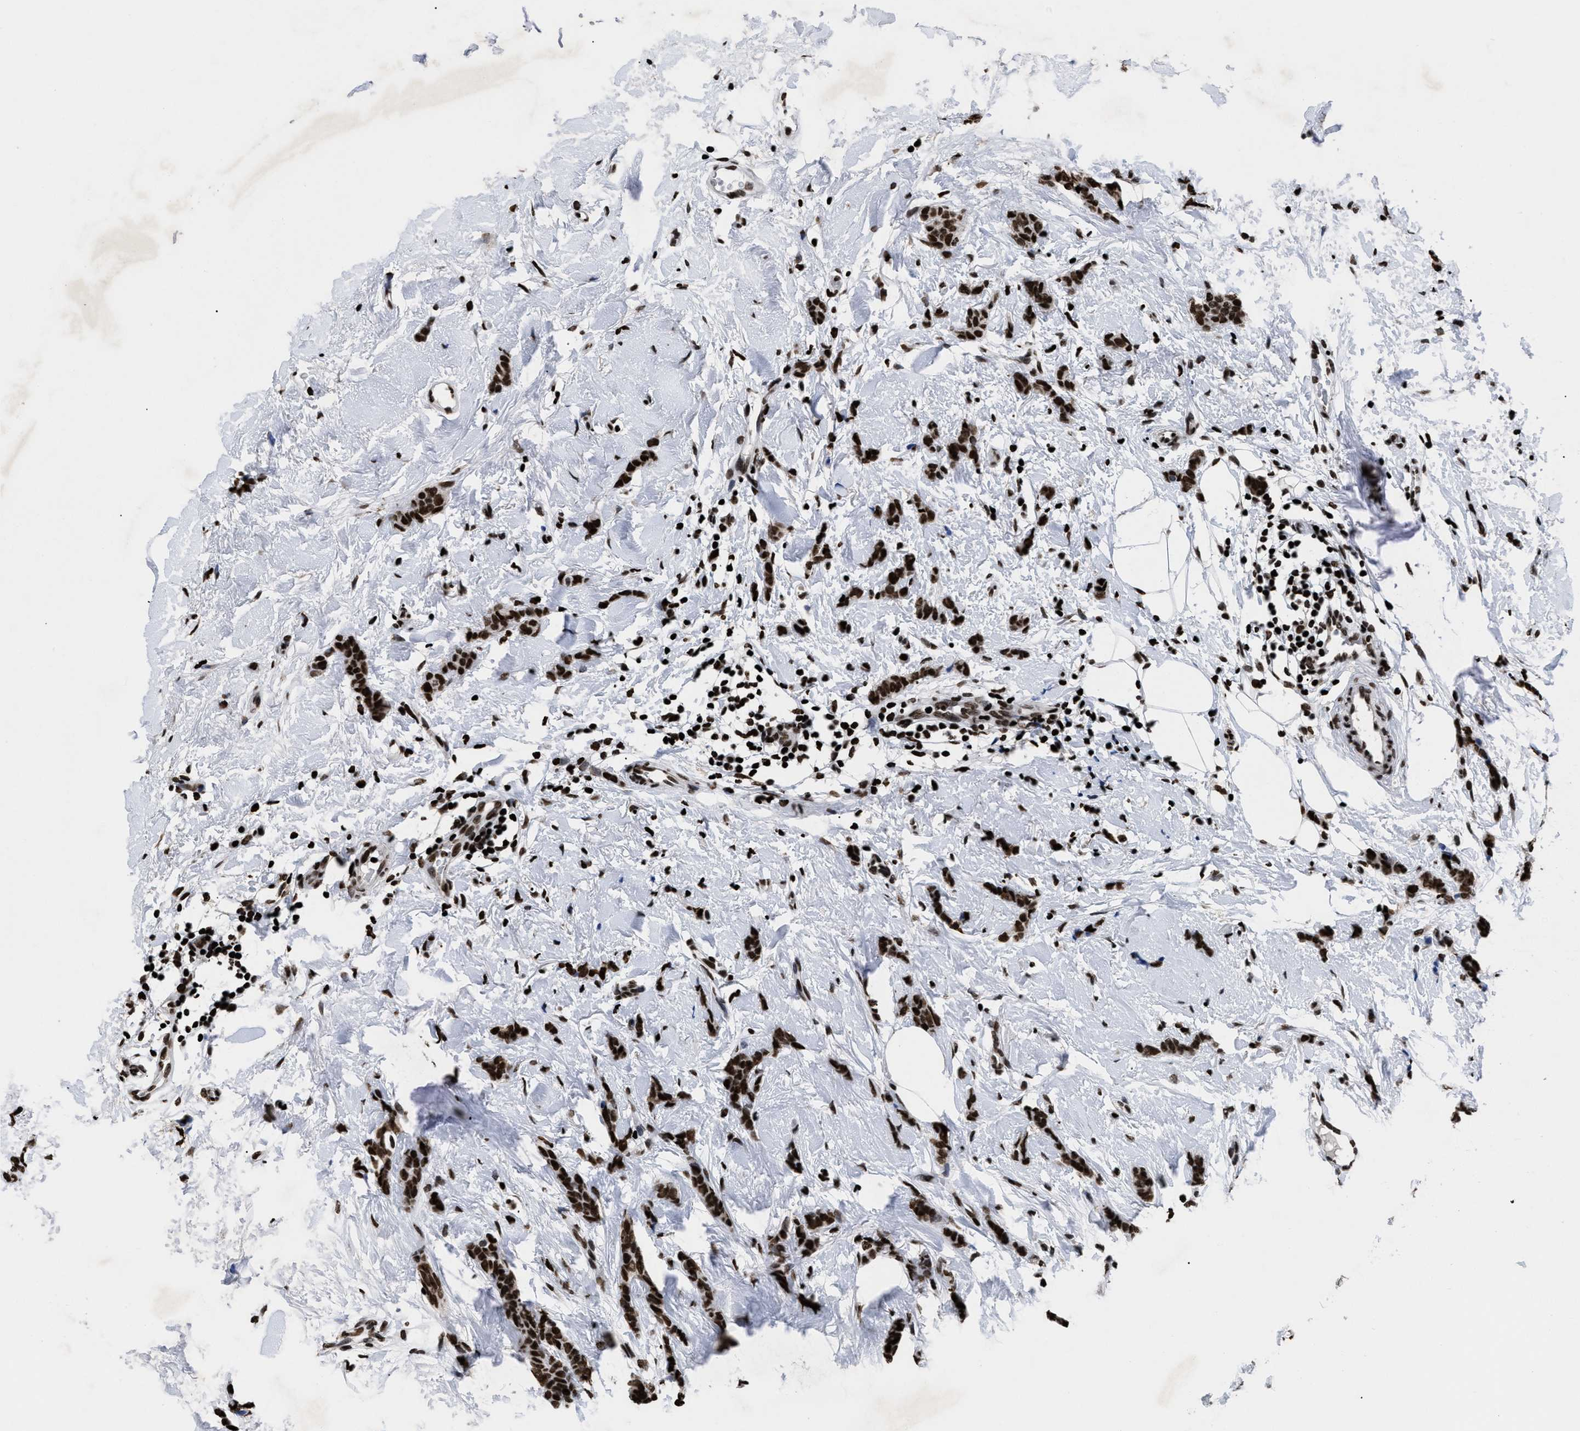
{"staining": {"intensity": "strong", "quantity": ">75%", "location": "nuclear"}, "tissue": "breast cancer", "cell_type": "Tumor cells", "image_type": "cancer", "snomed": [{"axis": "morphology", "description": "Lobular carcinoma"}, {"axis": "topography", "description": "Skin"}, {"axis": "topography", "description": "Breast"}], "caption": "Human breast cancer stained with a protein marker displays strong staining in tumor cells.", "gene": "CALHM3", "patient": {"sex": "female", "age": 46}}